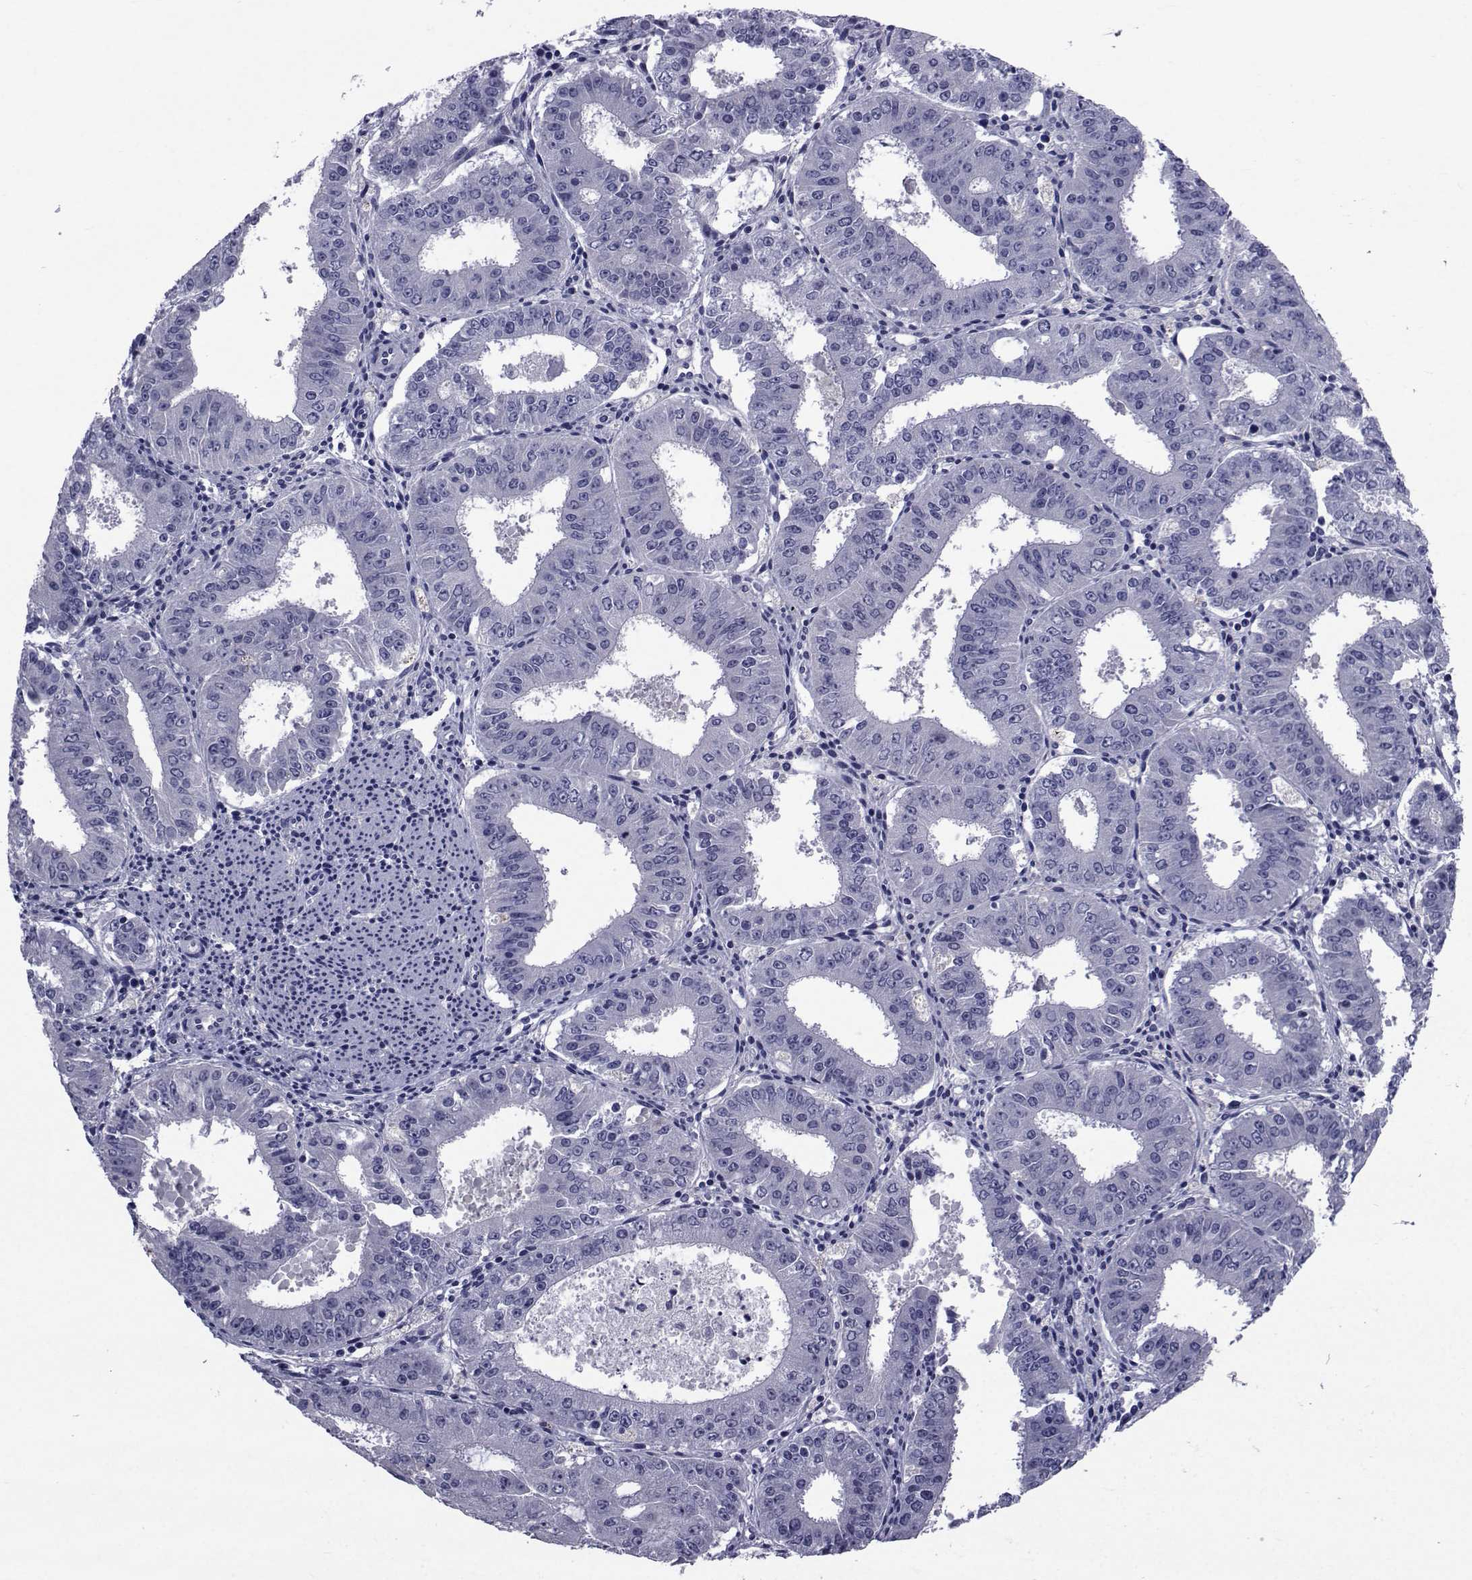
{"staining": {"intensity": "negative", "quantity": "none", "location": "none"}, "tissue": "ovarian cancer", "cell_type": "Tumor cells", "image_type": "cancer", "snomed": [{"axis": "morphology", "description": "Carcinoma, endometroid"}, {"axis": "topography", "description": "Ovary"}], "caption": "Immunohistochemical staining of ovarian cancer exhibits no significant expression in tumor cells.", "gene": "SEMA5B", "patient": {"sex": "female", "age": 42}}